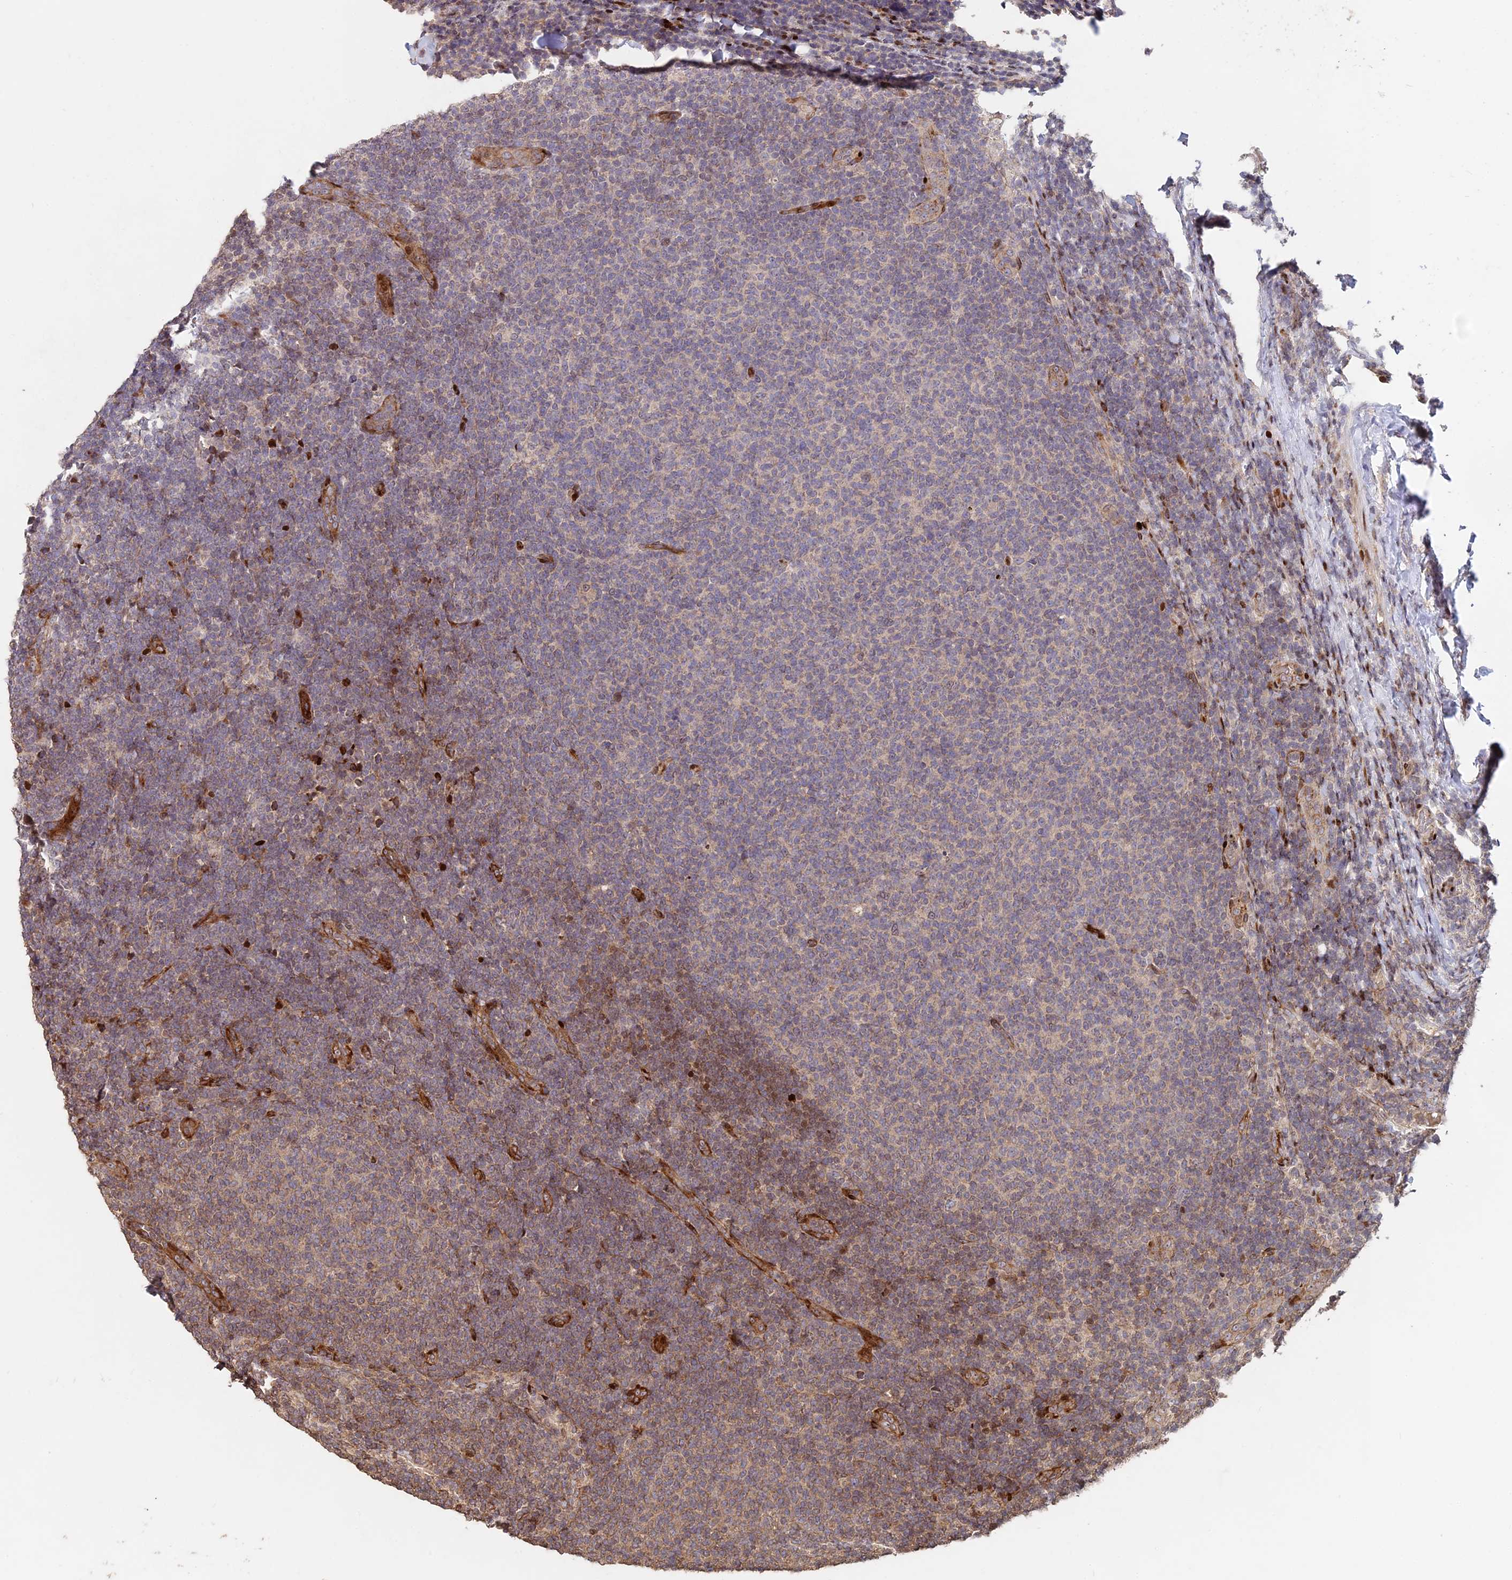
{"staining": {"intensity": "weak", "quantity": "25%-75%", "location": "cytoplasmic/membranous"}, "tissue": "lymphoma", "cell_type": "Tumor cells", "image_type": "cancer", "snomed": [{"axis": "morphology", "description": "Malignant lymphoma, non-Hodgkin's type, Low grade"}, {"axis": "topography", "description": "Lymph node"}], "caption": "Human lymphoma stained with a protein marker exhibits weak staining in tumor cells.", "gene": "RBMS2", "patient": {"sex": "male", "age": 66}}